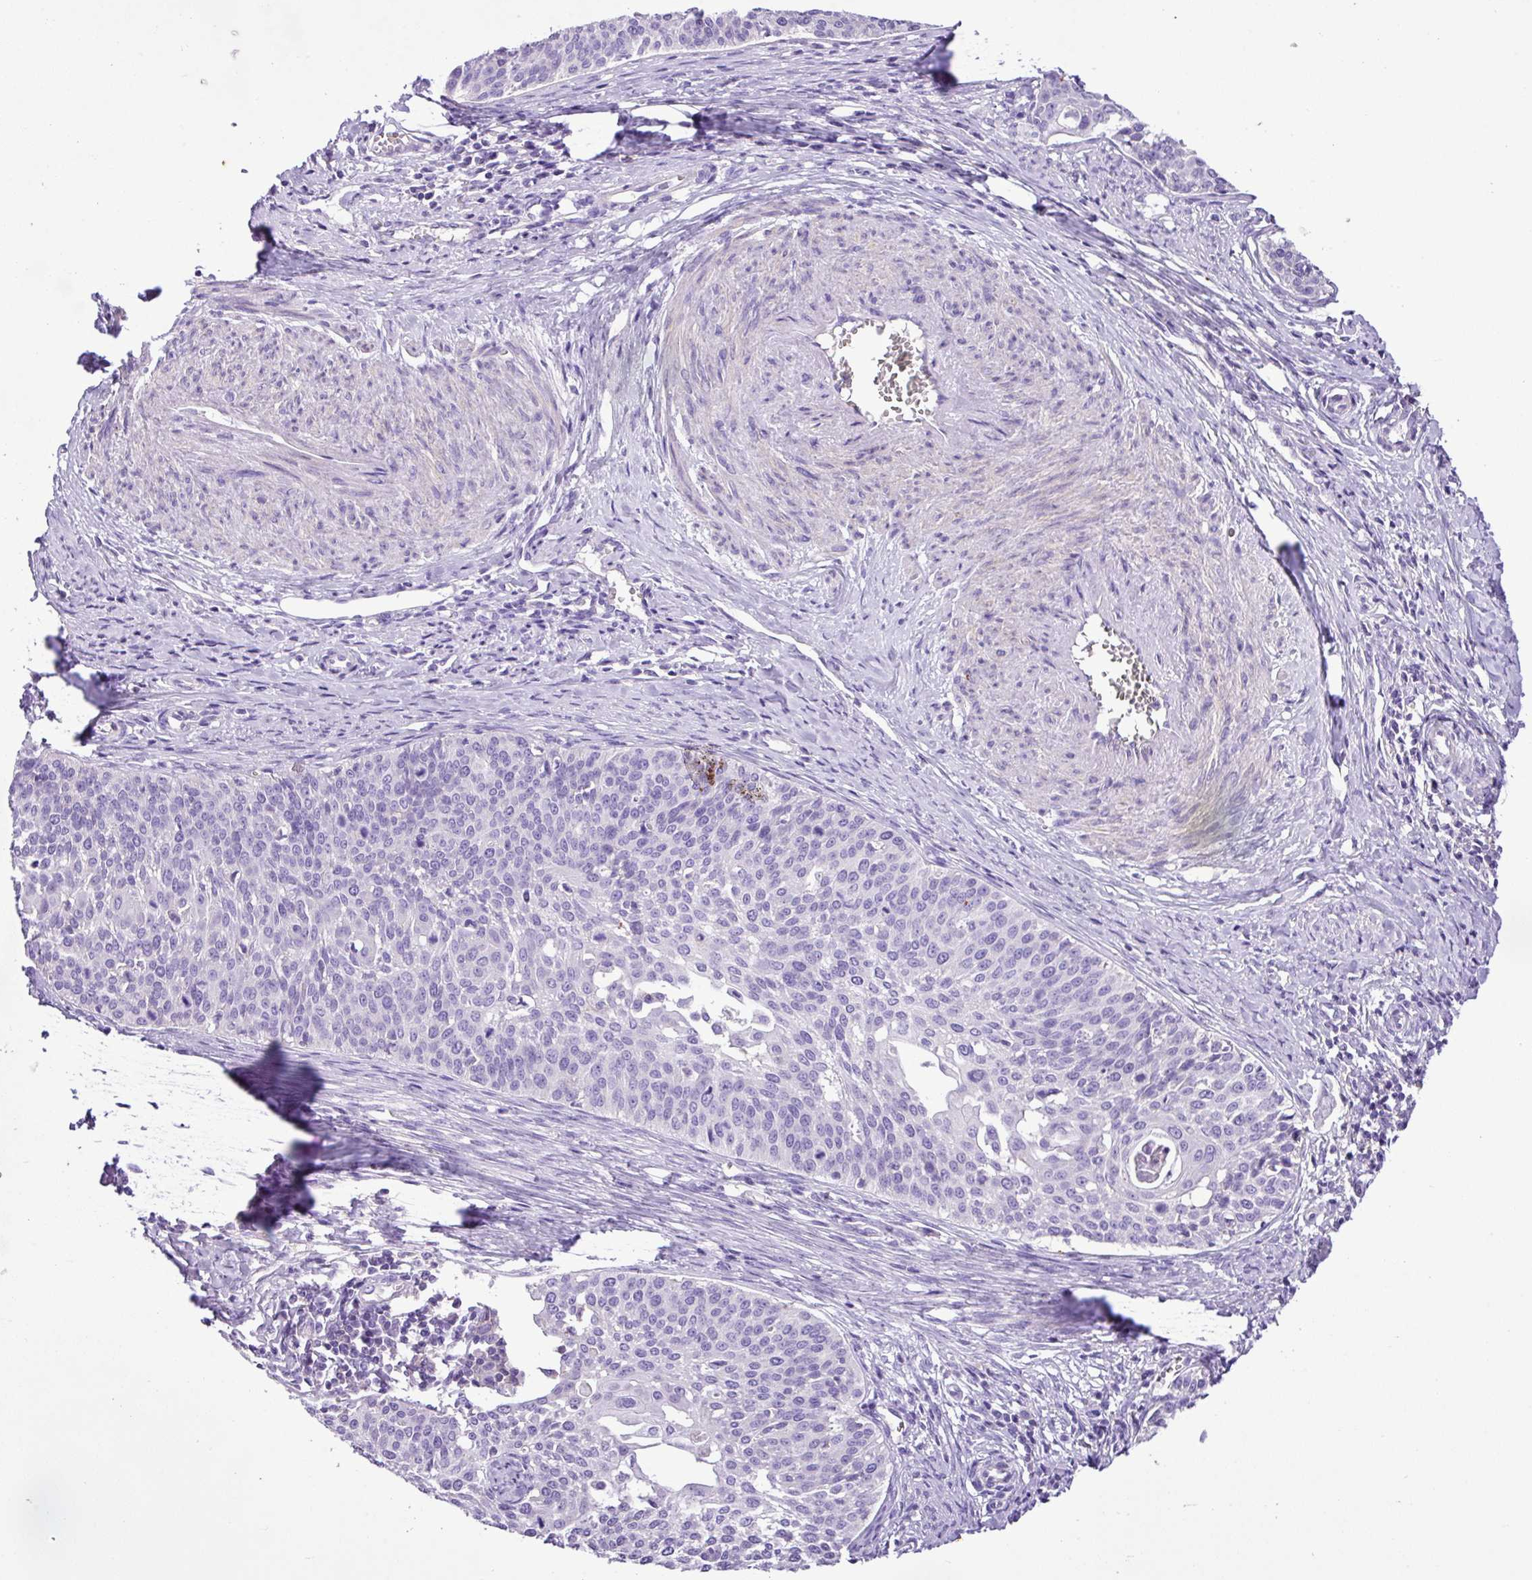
{"staining": {"intensity": "negative", "quantity": "none", "location": "none"}, "tissue": "cervical cancer", "cell_type": "Tumor cells", "image_type": "cancer", "snomed": [{"axis": "morphology", "description": "Squamous cell carcinoma, NOS"}, {"axis": "topography", "description": "Cervix"}], "caption": "Tumor cells show no significant protein staining in squamous cell carcinoma (cervical).", "gene": "ZNF334", "patient": {"sex": "female", "age": 44}}